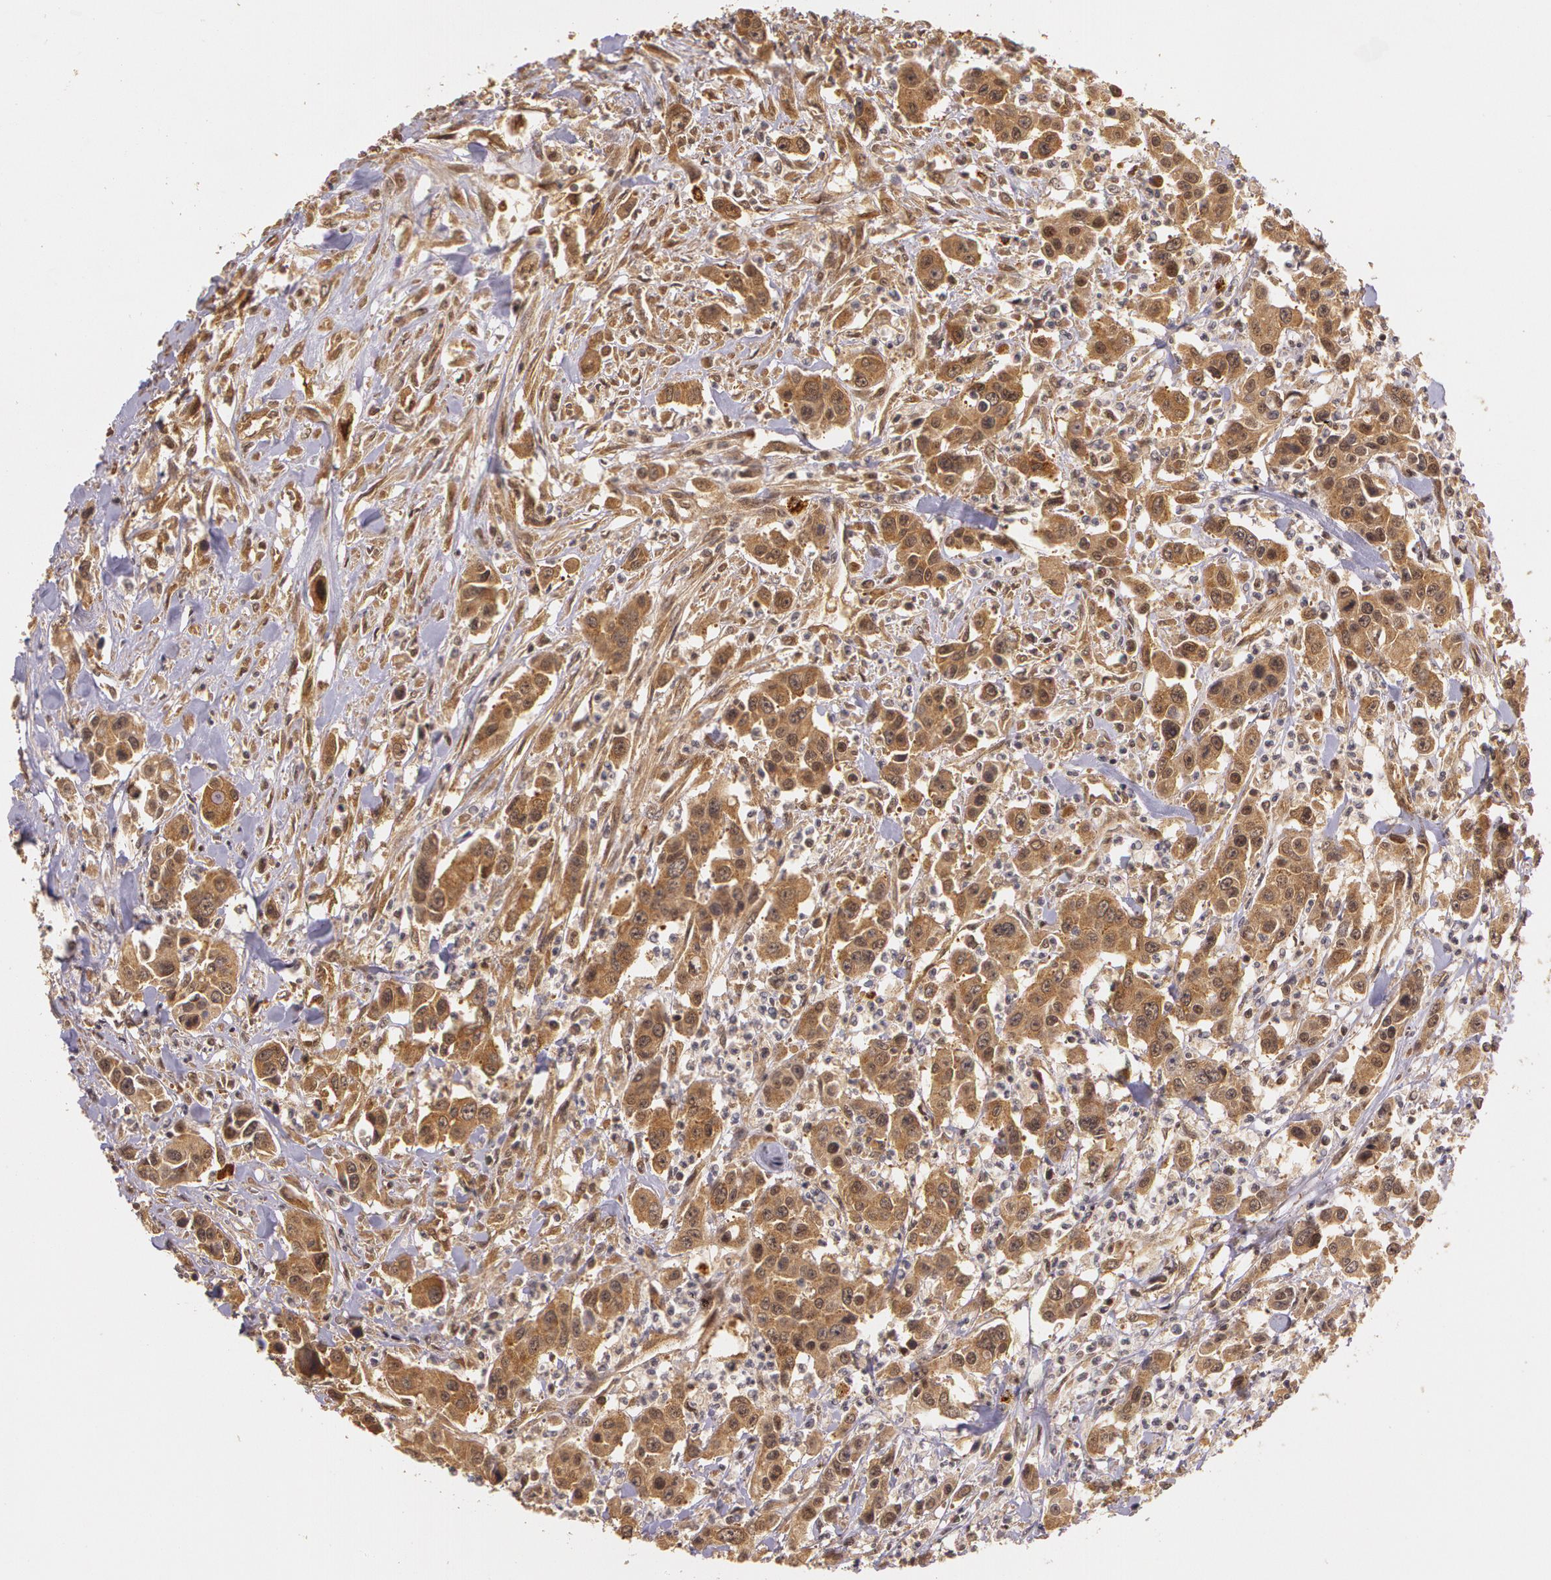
{"staining": {"intensity": "moderate", "quantity": ">75%", "location": "cytoplasmic/membranous"}, "tissue": "urothelial cancer", "cell_type": "Tumor cells", "image_type": "cancer", "snomed": [{"axis": "morphology", "description": "Urothelial carcinoma, High grade"}, {"axis": "topography", "description": "Urinary bladder"}], "caption": "Protein positivity by IHC displays moderate cytoplasmic/membranous positivity in approximately >75% of tumor cells in urothelial carcinoma (high-grade).", "gene": "ASCC2", "patient": {"sex": "male", "age": 86}}